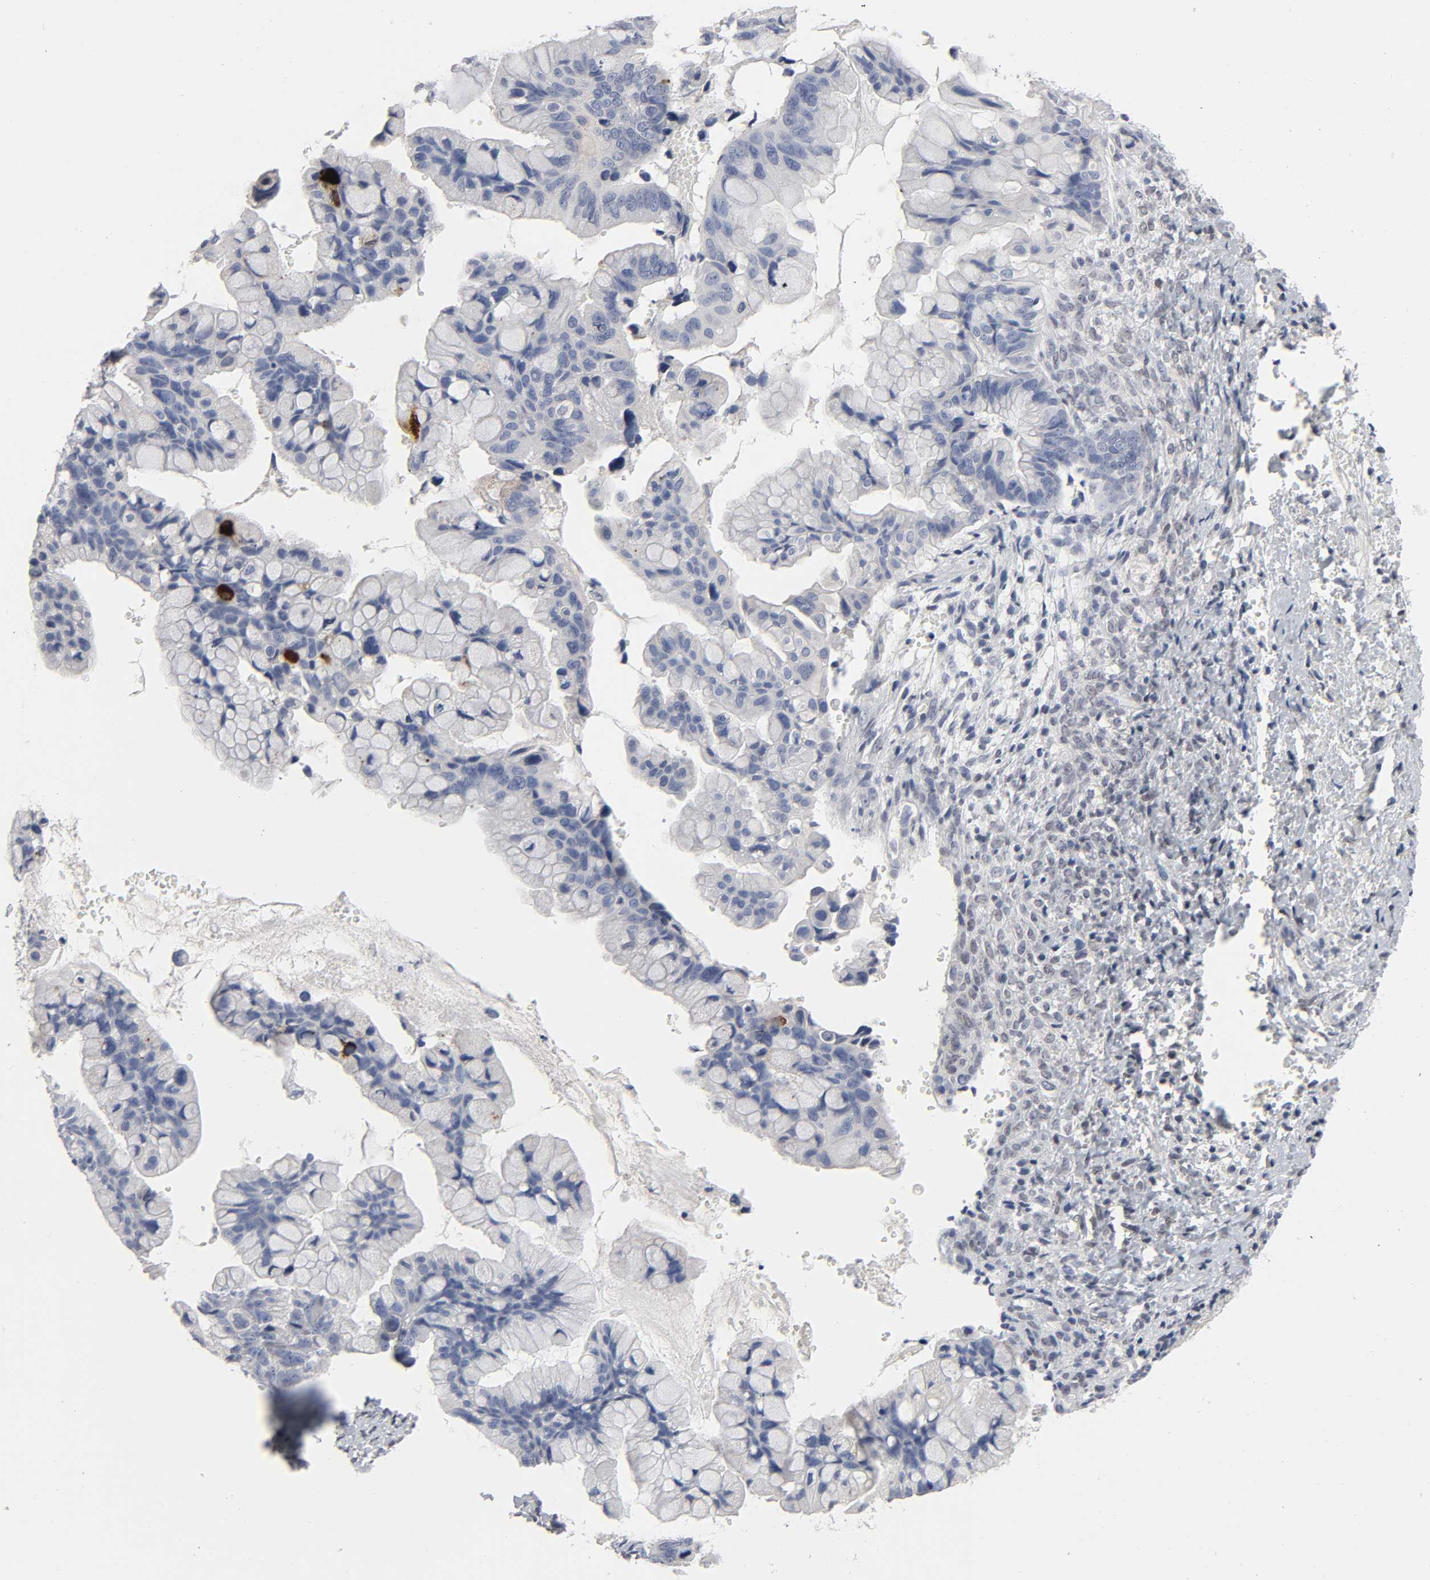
{"staining": {"intensity": "strong", "quantity": "<25%", "location": "cytoplasmic/membranous"}, "tissue": "ovarian cancer", "cell_type": "Tumor cells", "image_type": "cancer", "snomed": [{"axis": "morphology", "description": "Cystadenocarcinoma, mucinous, NOS"}, {"axis": "topography", "description": "Ovary"}], "caption": "Protein expression analysis of human mucinous cystadenocarcinoma (ovarian) reveals strong cytoplasmic/membranous positivity in about <25% of tumor cells.", "gene": "SALL2", "patient": {"sex": "female", "age": 36}}